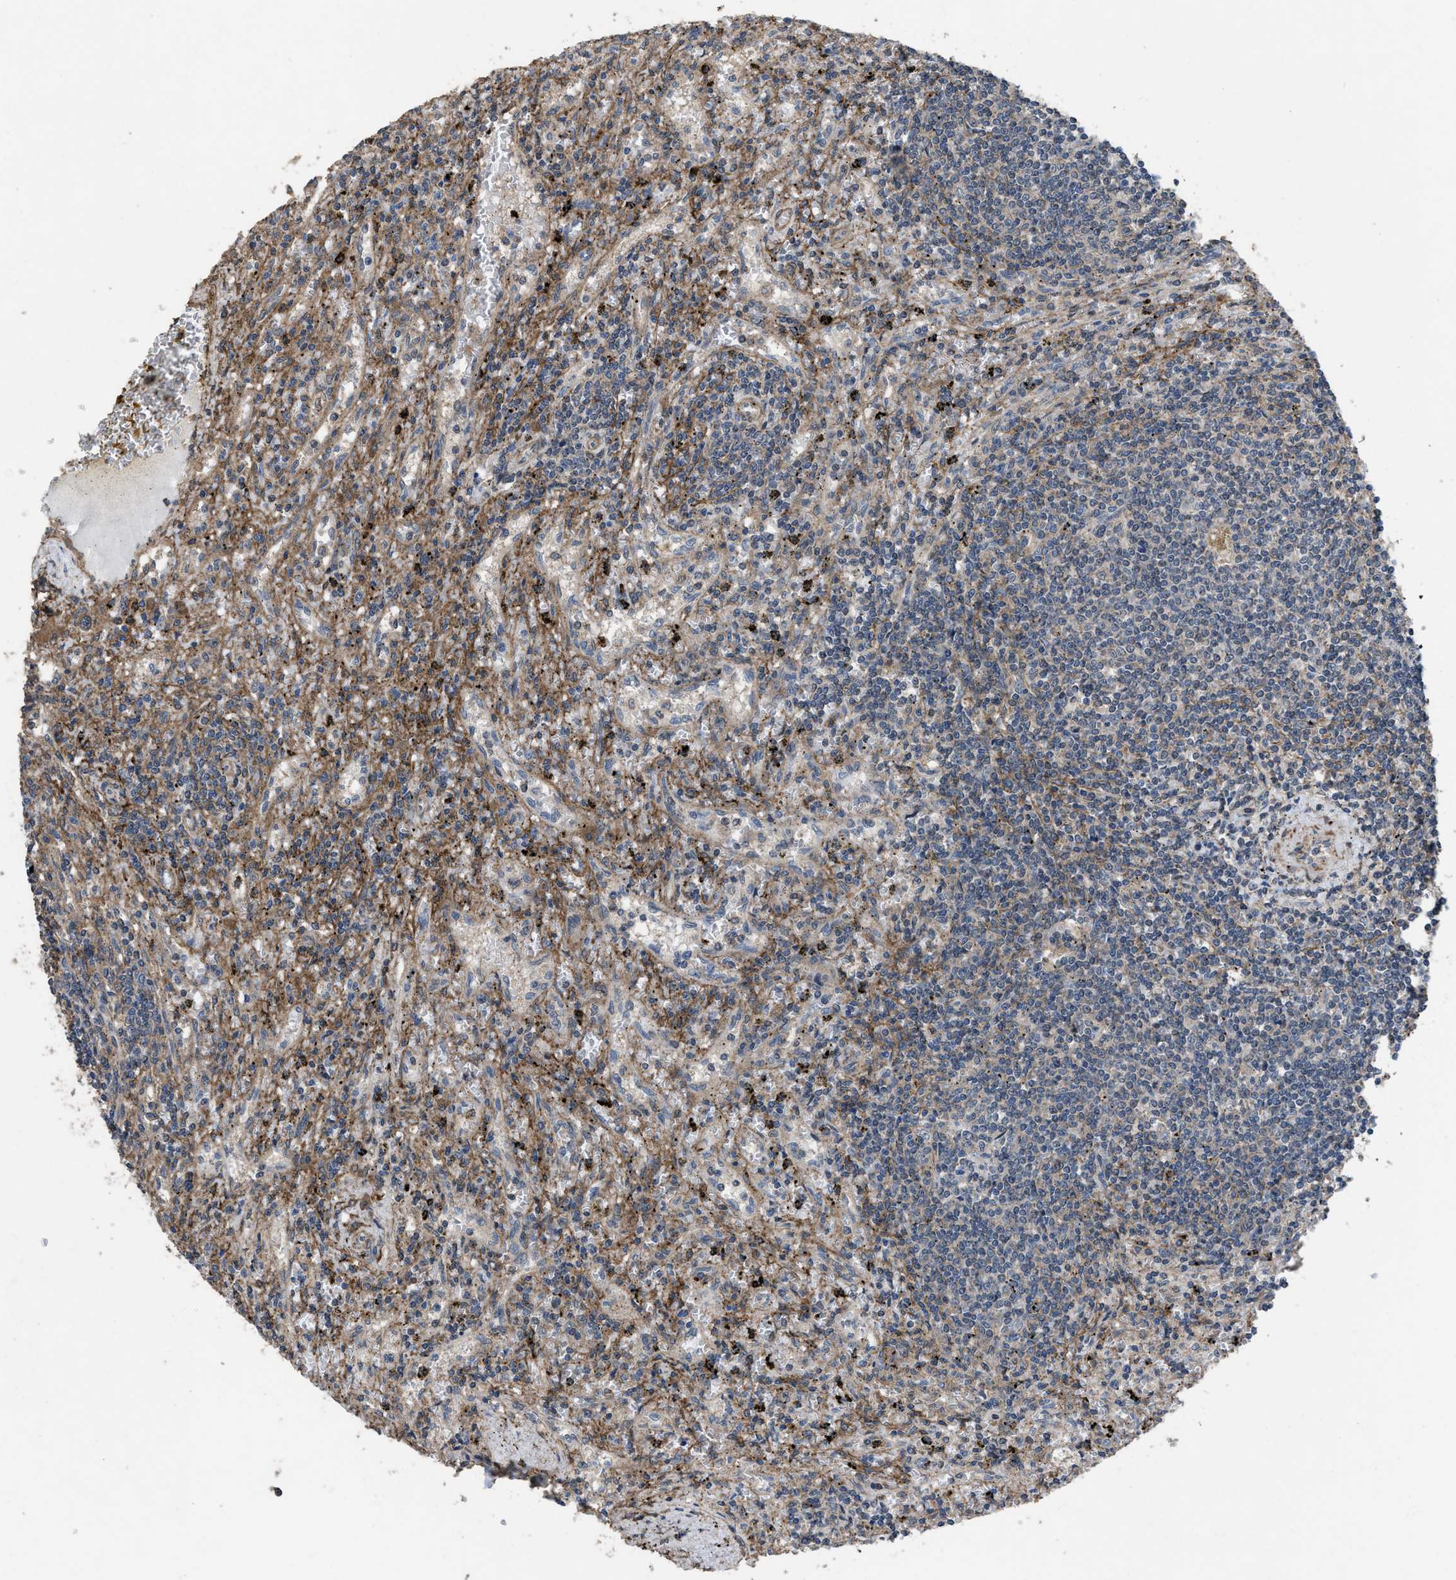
{"staining": {"intensity": "weak", "quantity": "<25%", "location": "cytoplasmic/membranous"}, "tissue": "lymphoma", "cell_type": "Tumor cells", "image_type": "cancer", "snomed": [{"axis": "morphology", "description": "Malignant lymphoma, non-Hodgkin's type, Low grade"}, {"axis": "topography", "description": "Spleen"}], "caption": "Histopathology image shows no protein staining in tumor cells of malignant lymphoma, non-Hodgkin's type (low-grade) tissue. (DAB (3,3'-diaminobenzidine) immunohistochemistry (IHC) with hematoxylin counter stain).", "gene": "ARL6", "patient": {"sex": "male", "age": 76}}